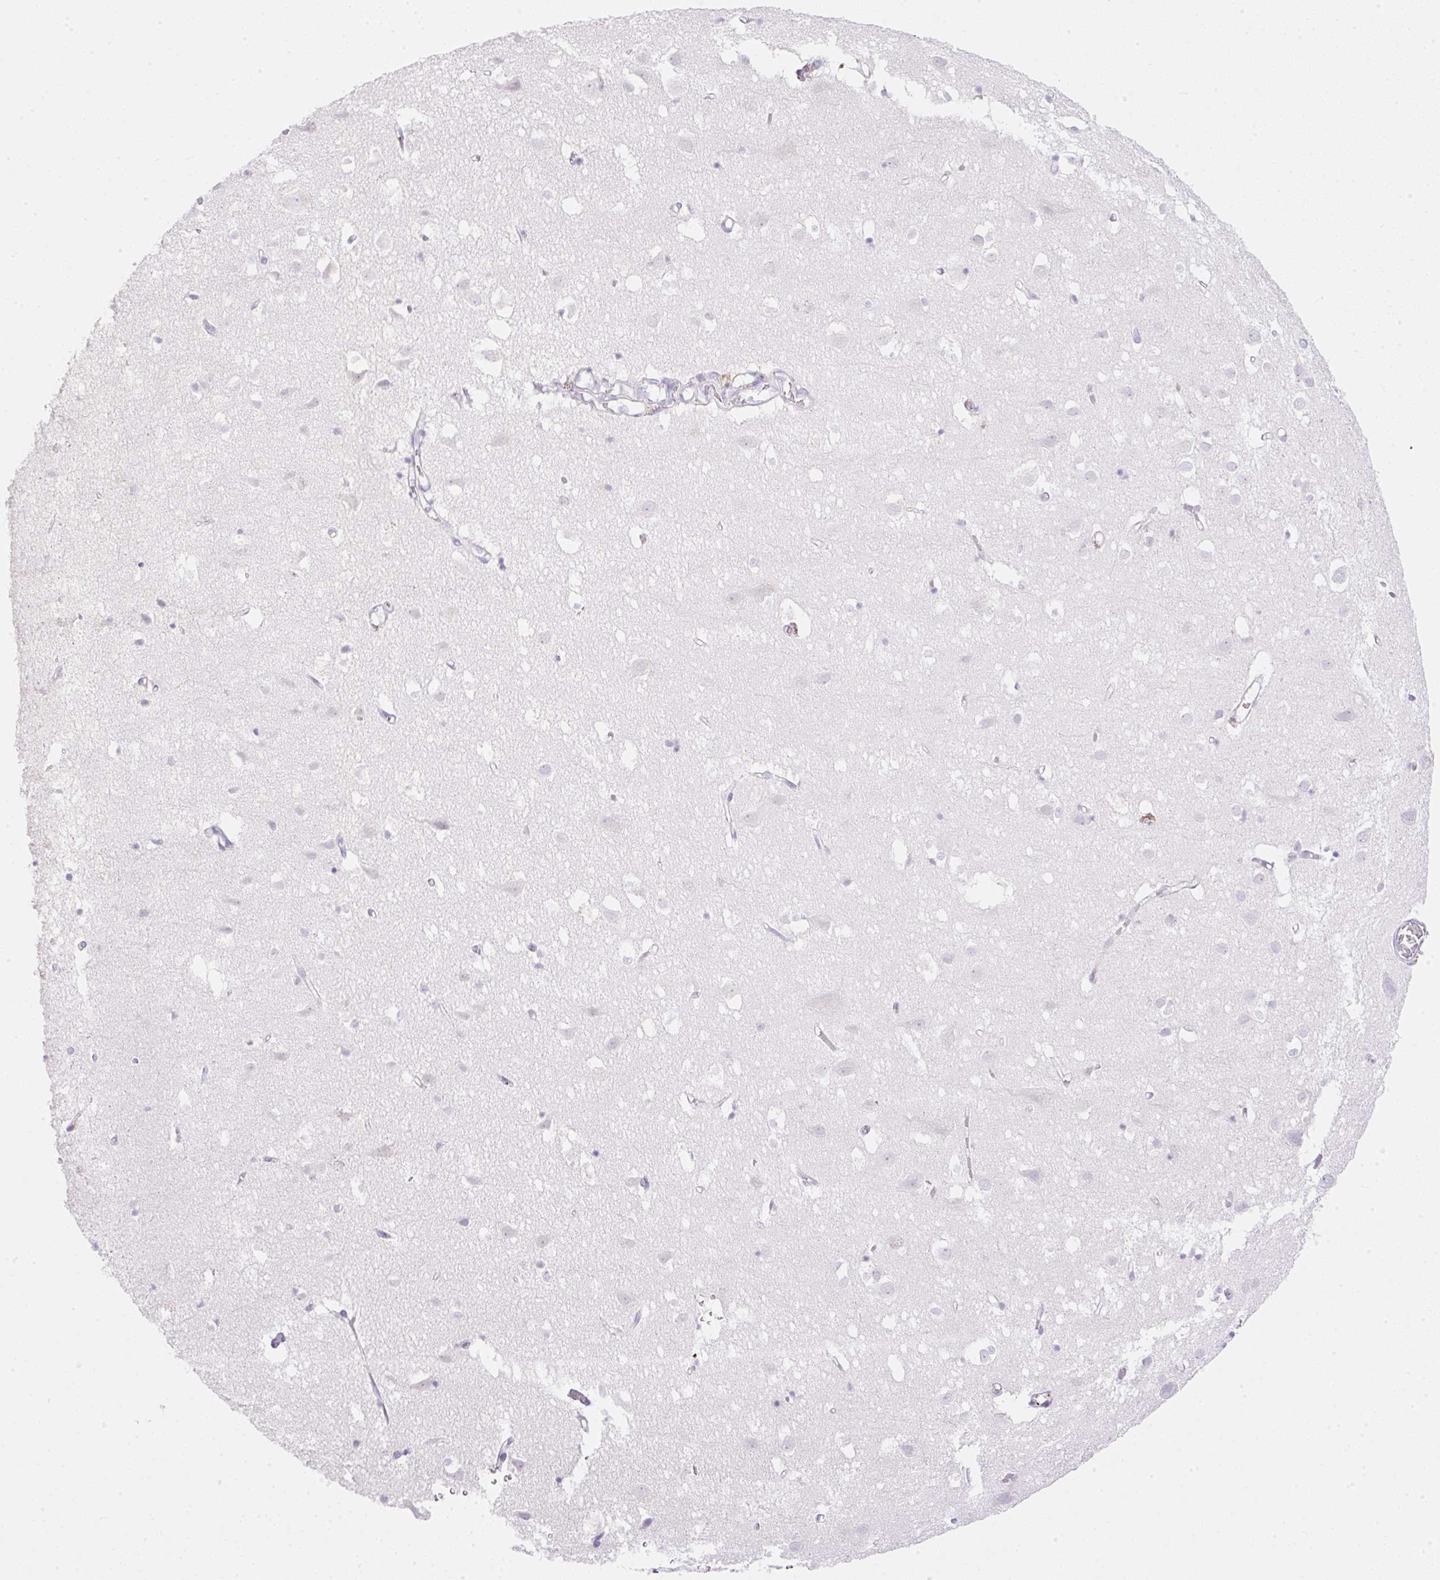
{"staining": {"intensity": "negative", "quantity": "none", "location": "none"}, "tissue": "cerebral cortex", "cell_type": "Endothelial cells", "image_type": "normal", "snomed": [{"axis": "morphology", "description": "Normal tissue, NOS"}, {"axis": "topography", "description": "Cerebral cortex"}], "caption": "IHC histopathology image of normal human cerebral cortex stained for a protein (brown), which demonstrates no positivity in endothelial cells. The staining was performed using DAB to visualize the protein expression in brown, while the nuclei were stained in blue with hematoxylin (Magnification: 20x).", "gene": "CDX1", "patient": {"sex": "male", "age": 70}}